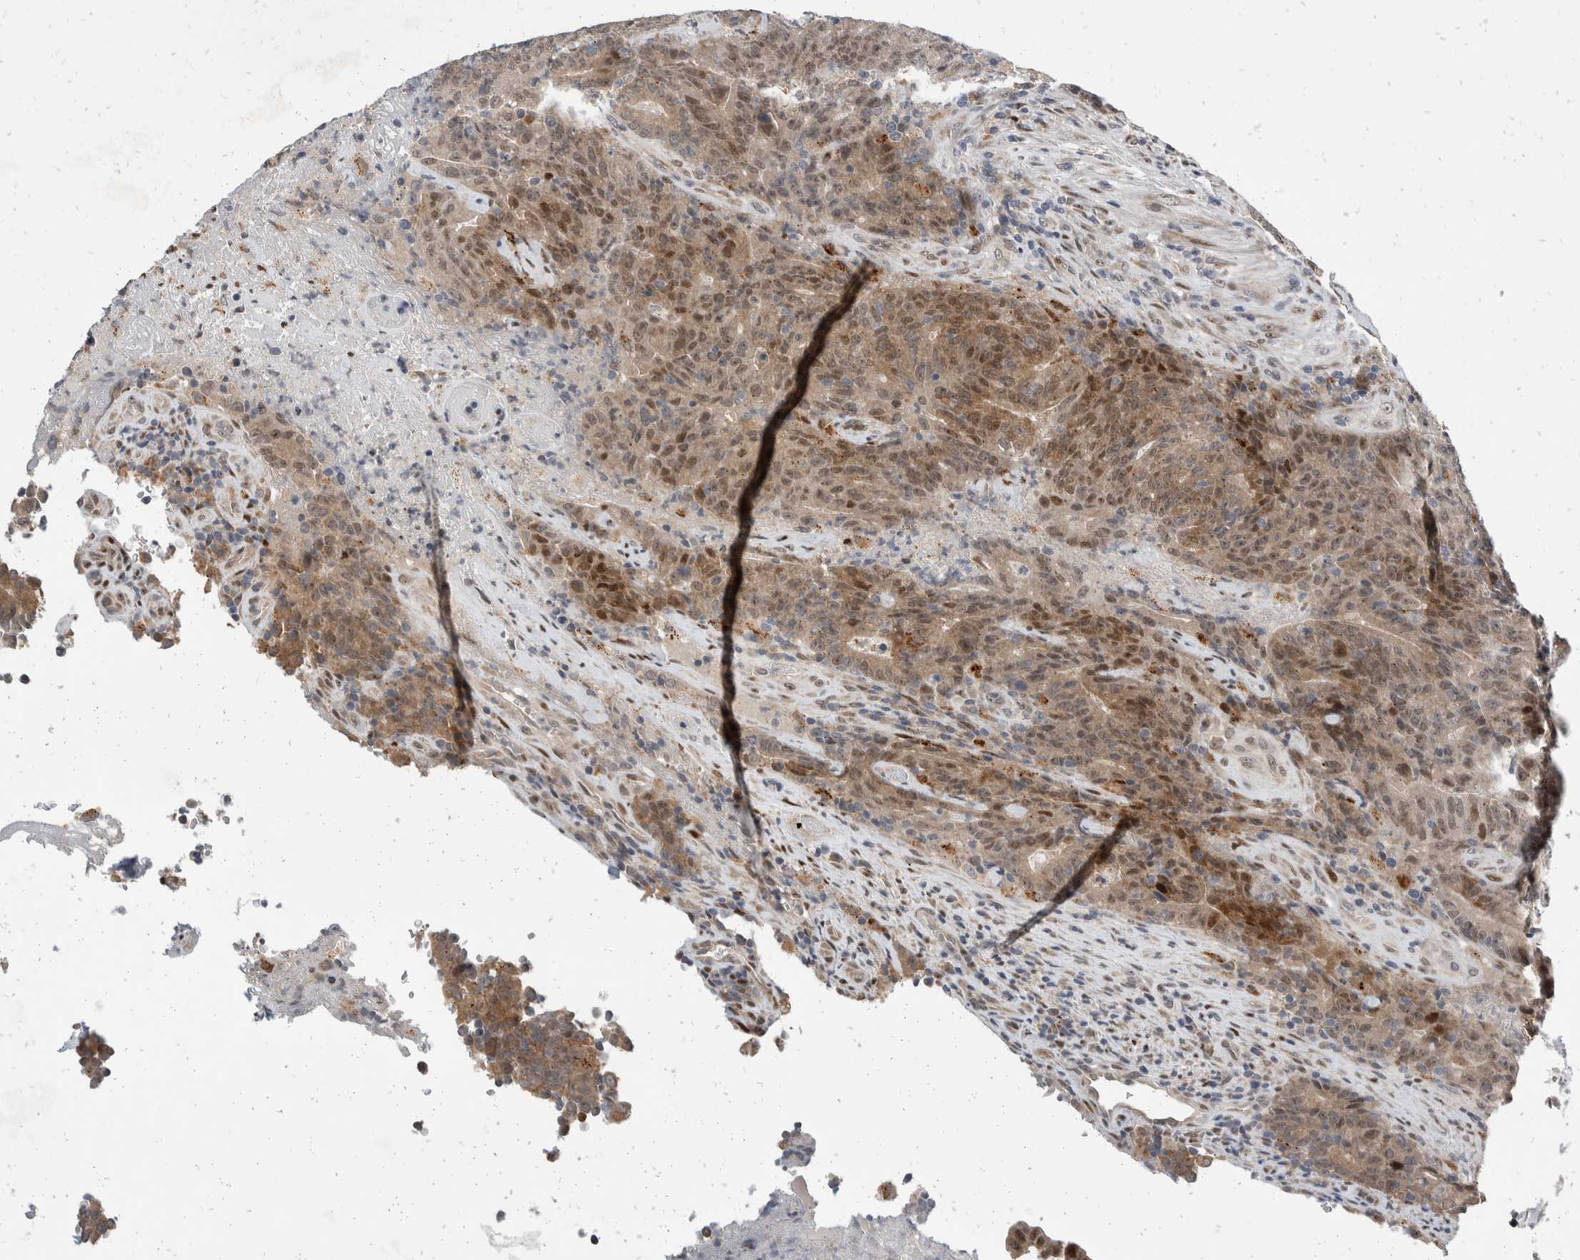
{"staining": {"intensity": "weak", "quantity": ">75%", "location": "cytoplasmic/membranous,nuclear"}, "tissue": "colorectal cancer", "cell_type": "Tumor cells", "image_type": "cancer", "snomed": [{"axis": "morphology", "description": "Normal tissue, NOS"}, {"axis": "morphology", "description": "Adenocarcinoma, NOS"}, {"axis": "topography", "description": "Colon"}], "caption": "DAB immunohistochemical staining of human adenocarcinoma (colorectal) demonstrates weak cytoplasmic/membranous and nuclear protein expression in about >75% of tumor cells. (DAB IHC, brown staining for protein, blue staining for nuclei).", "gene": "ZNF703", "patient": {"sex": "female", "age": 75}}